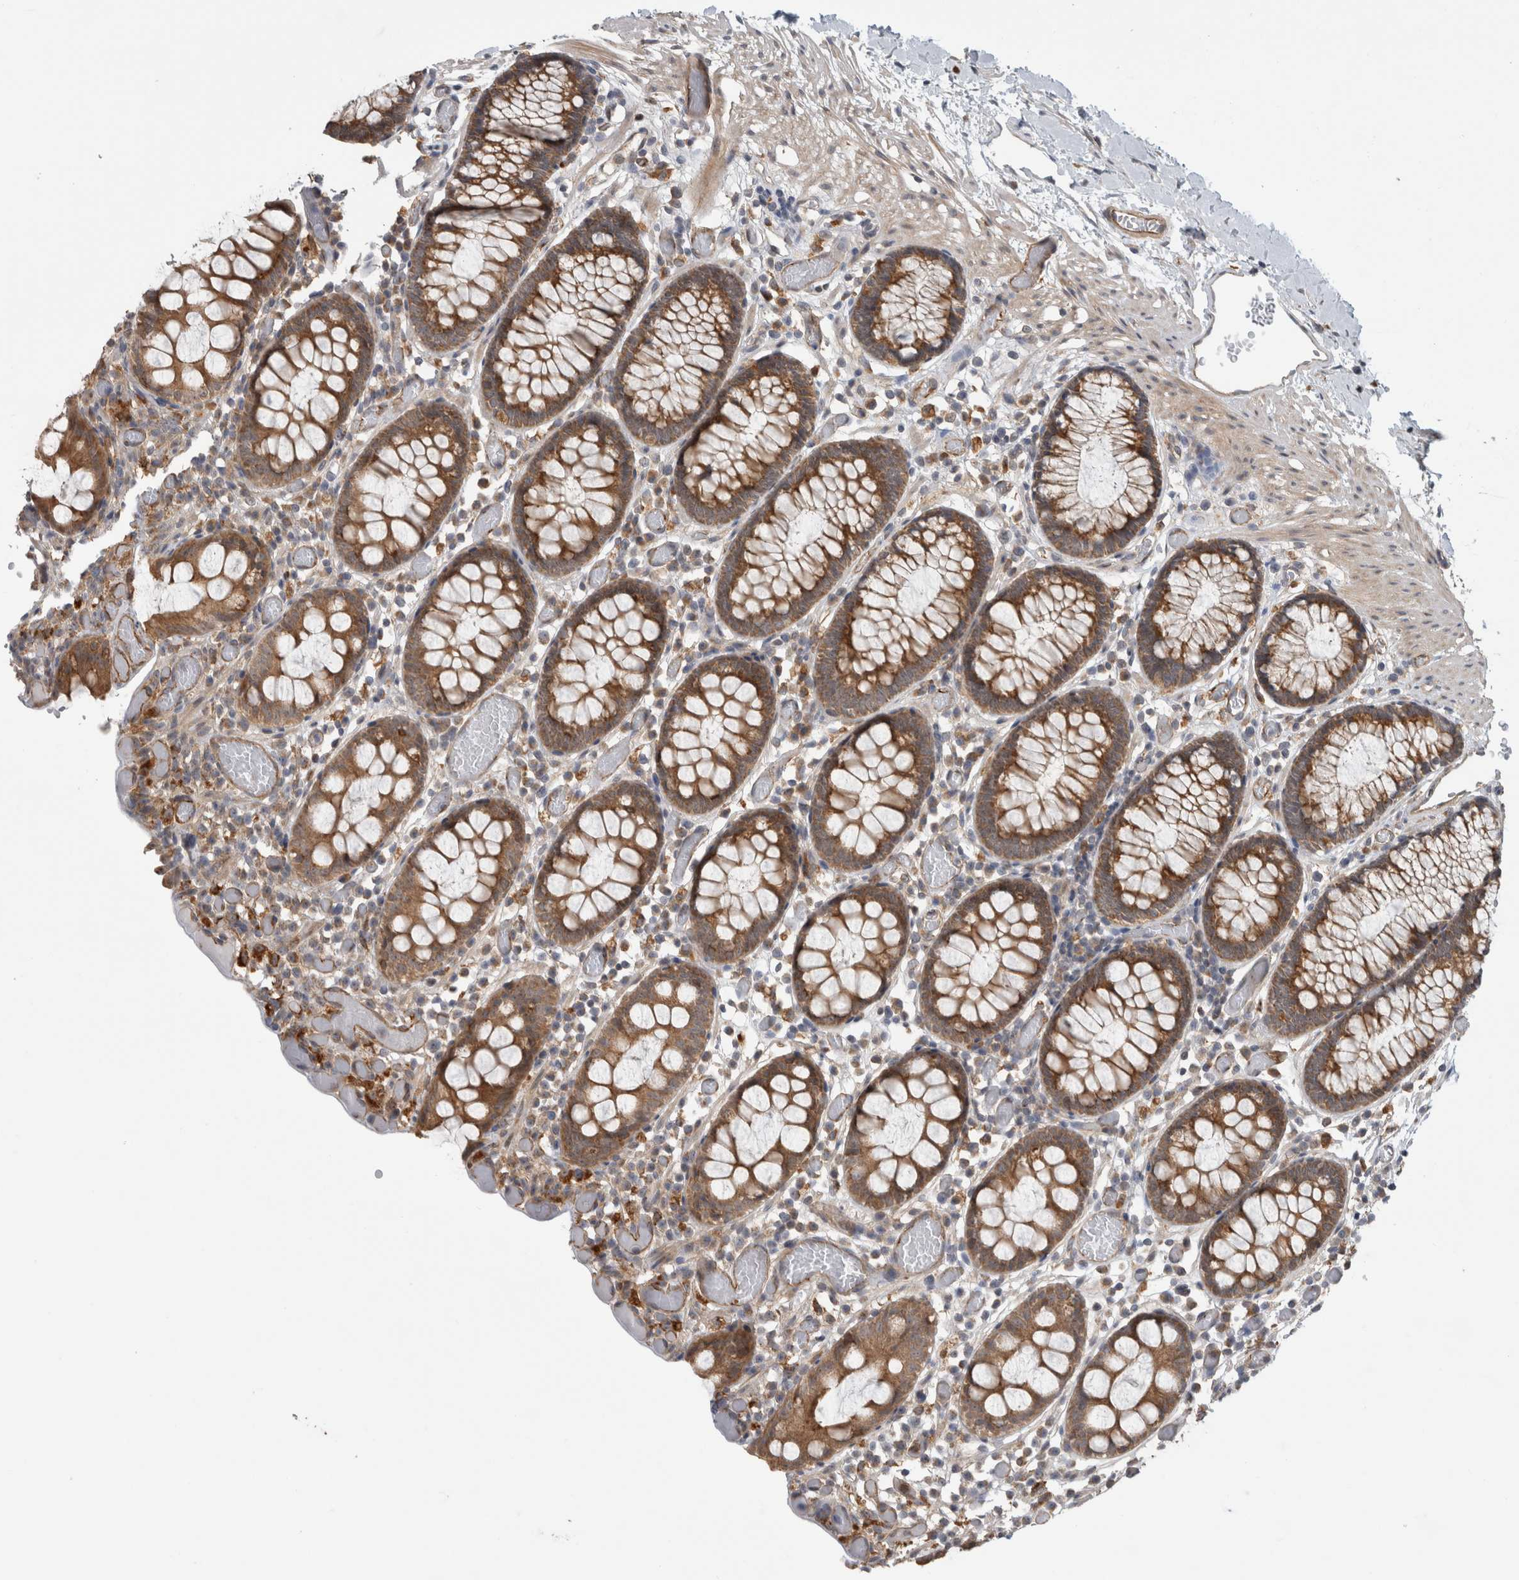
{"staining": {"intensity": "moderate", "quantity": ">75%", "location": "cytoplasmic/membranous"}, "tissue": "colon", "cell_type": "Endothelial cells", "image_type": "normal", "snomed": [{"axis": "morphology", "description": "Normal tissue, NOS"}, {"axis": "topography", "description": "Colon"}], "caption": "Normal colon was stained to show a protein in brown. There is medium levels of moderate cytoplasmic/membranous positivity in about >75% of endothelial cells. Immunohistochemistry stains the protein in brown and the nuclei are stained blue.", "gene": "ADGRL3", "patient": {"sex": "male", "age": 14}}